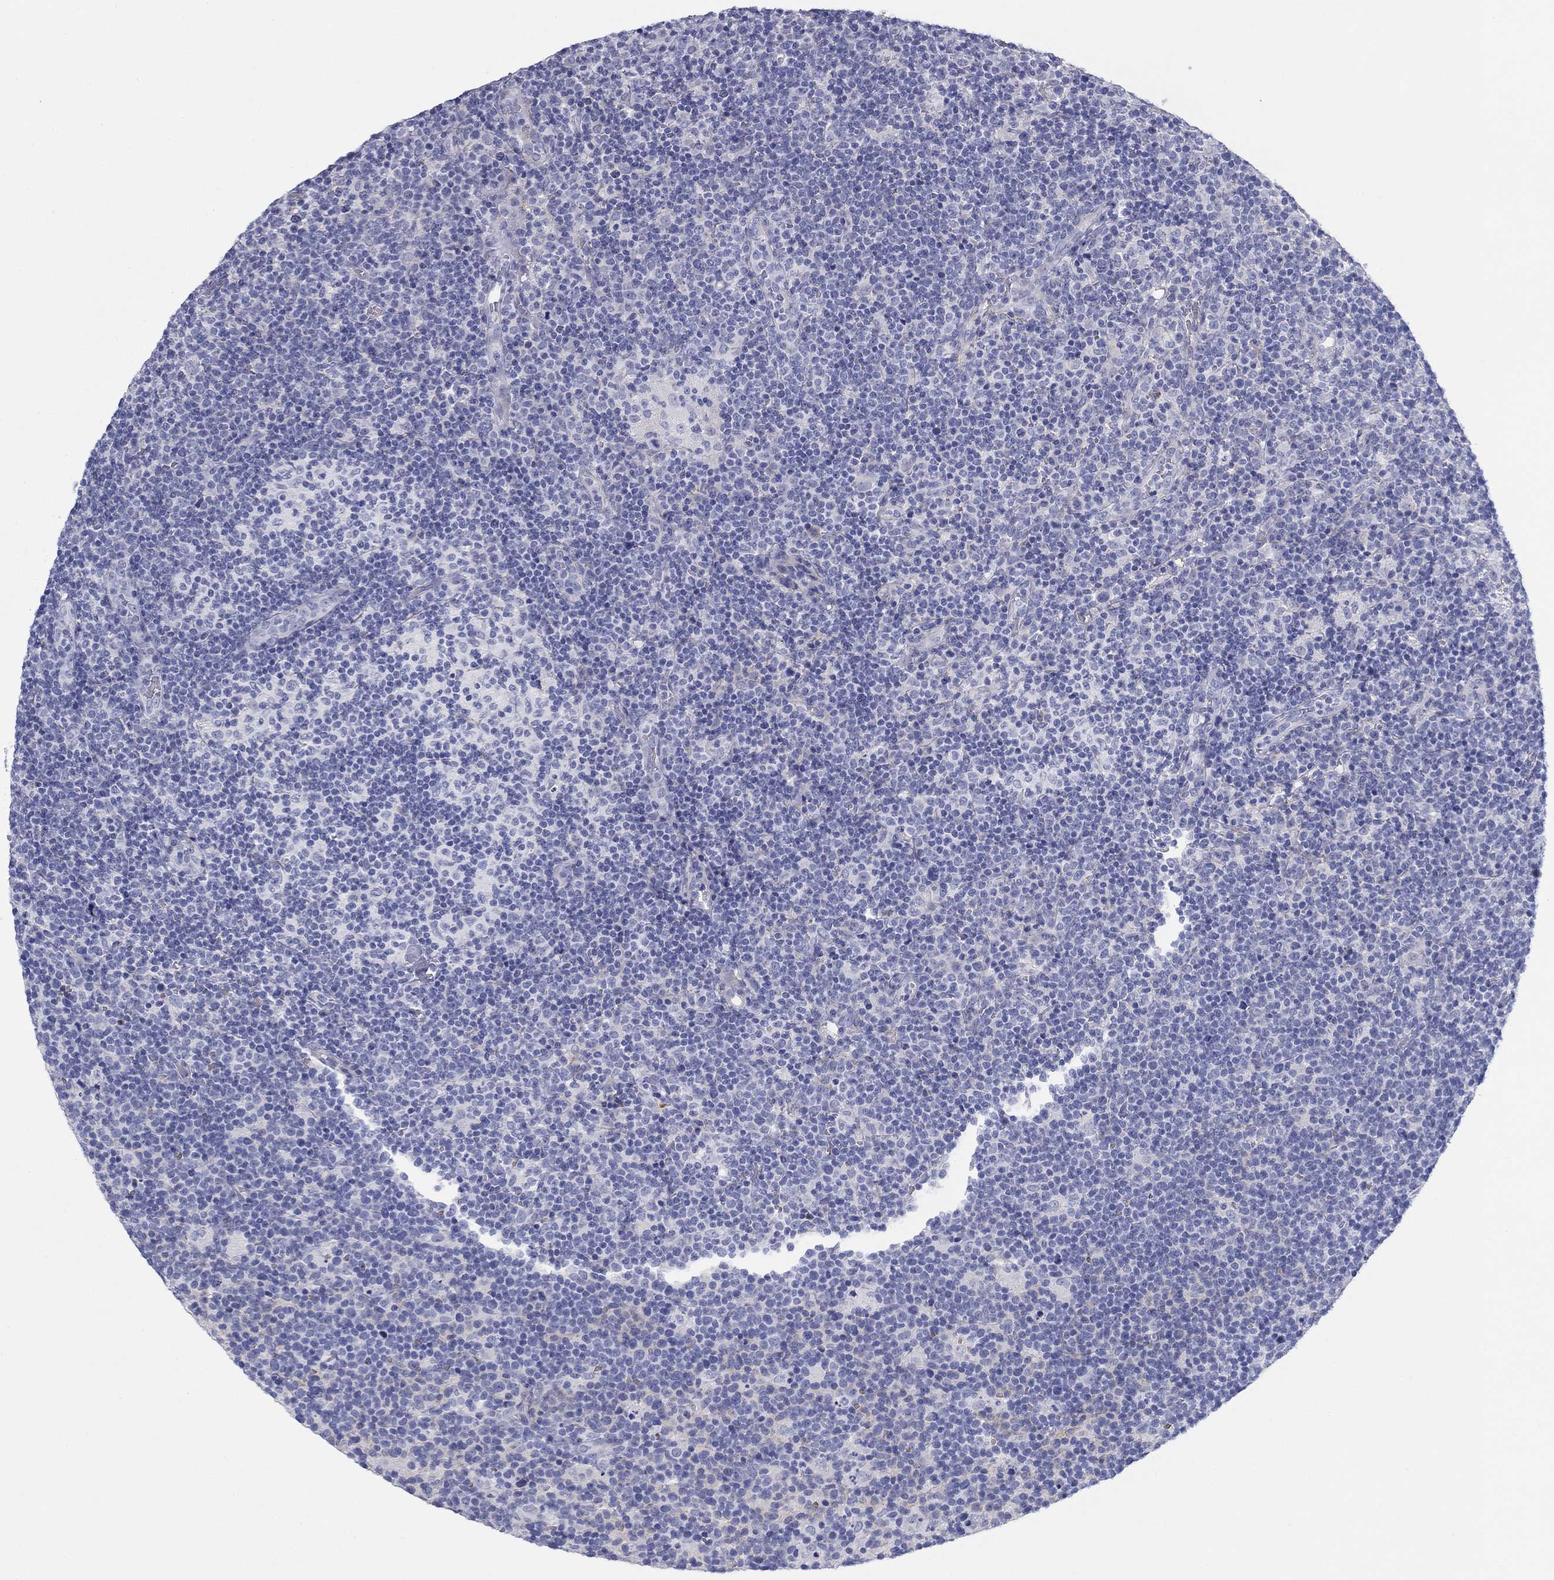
{"staining": {"intensity": "negative", "quantity": "none", "location": "none"}, "tissue": "lymphoma", "cell_type": "Tumor cells", "image_type": "cancer", "snomed": [{"axis": "morphology", "description": "Malignant lymphoma, non-Hodgkin's type, High grade"}, {"axis": "topography", "description": "Lymph node"}], "caption": "The micrograph reveals no significant staining in tumor cells of lymphoma. (IHC, brightfield microscopy, high magnification).", "gene": "GPC1", "patient": {"sex": "male", "age": 61}}